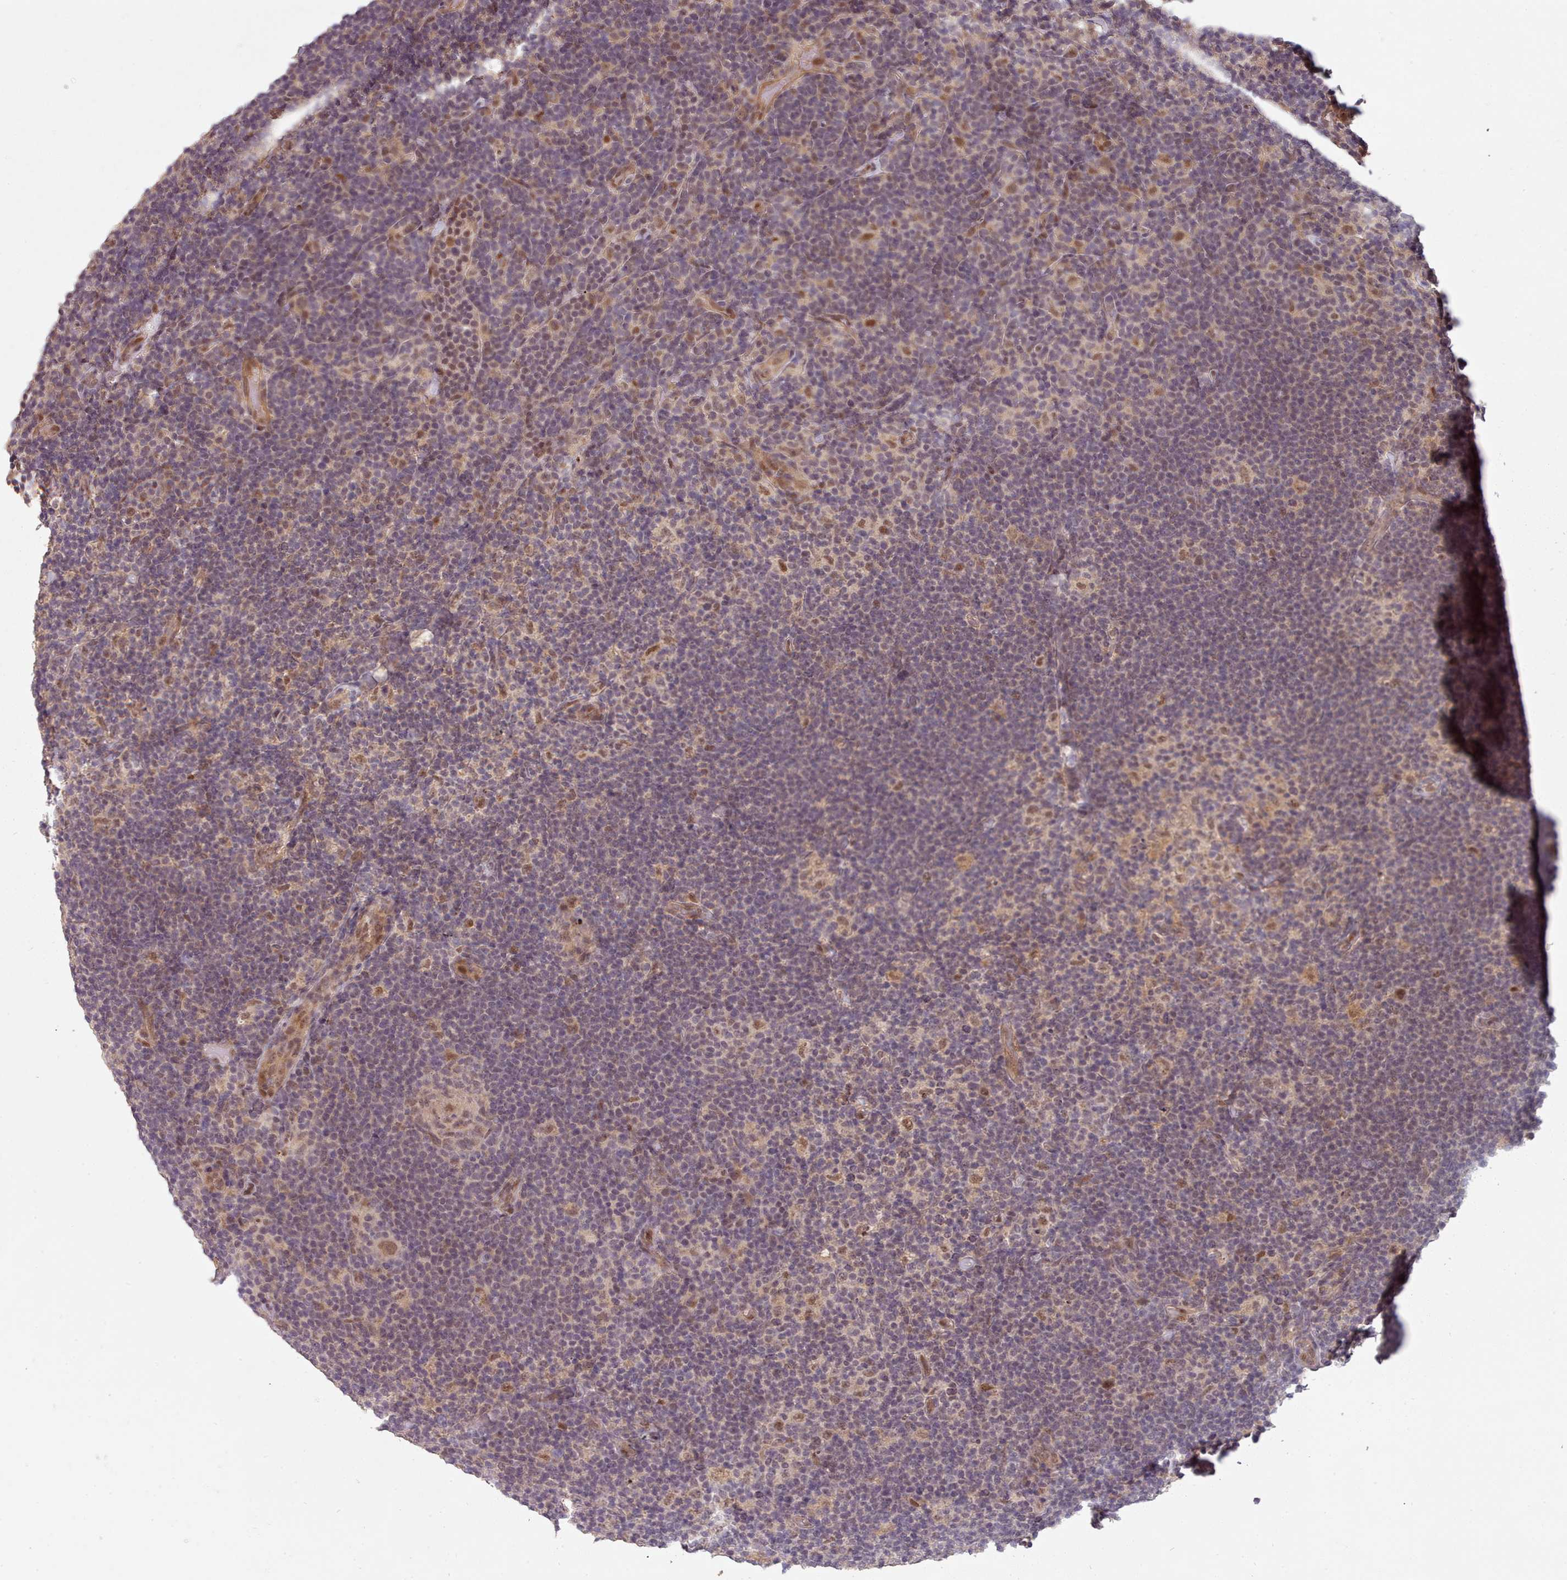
{"staining": {"intensity": "moderate", "quantity": "25%-75%", "location": "nuclear"}, "tissue": "lymphoma", "cell_type": "Tumor cells", "image_type": "cancer", "snomed": [{"axis": "morphology", "description": "Hodgkin's disease, NOS"}, {"axis": "topography", "description": "Lymph node"}], "caption": "Protein expression analysis of Hodgkin's disease shows moderate nuclear staining in about 25%-75% of tumor cells. (Stains: DAB (3,3'-diaminobenzidine) in brown, nuclei in blue, Microscopy: brightfield microscopy at high magnification).", "gene": "CDC6", "patient": {"sex": "female", "age": 57}}